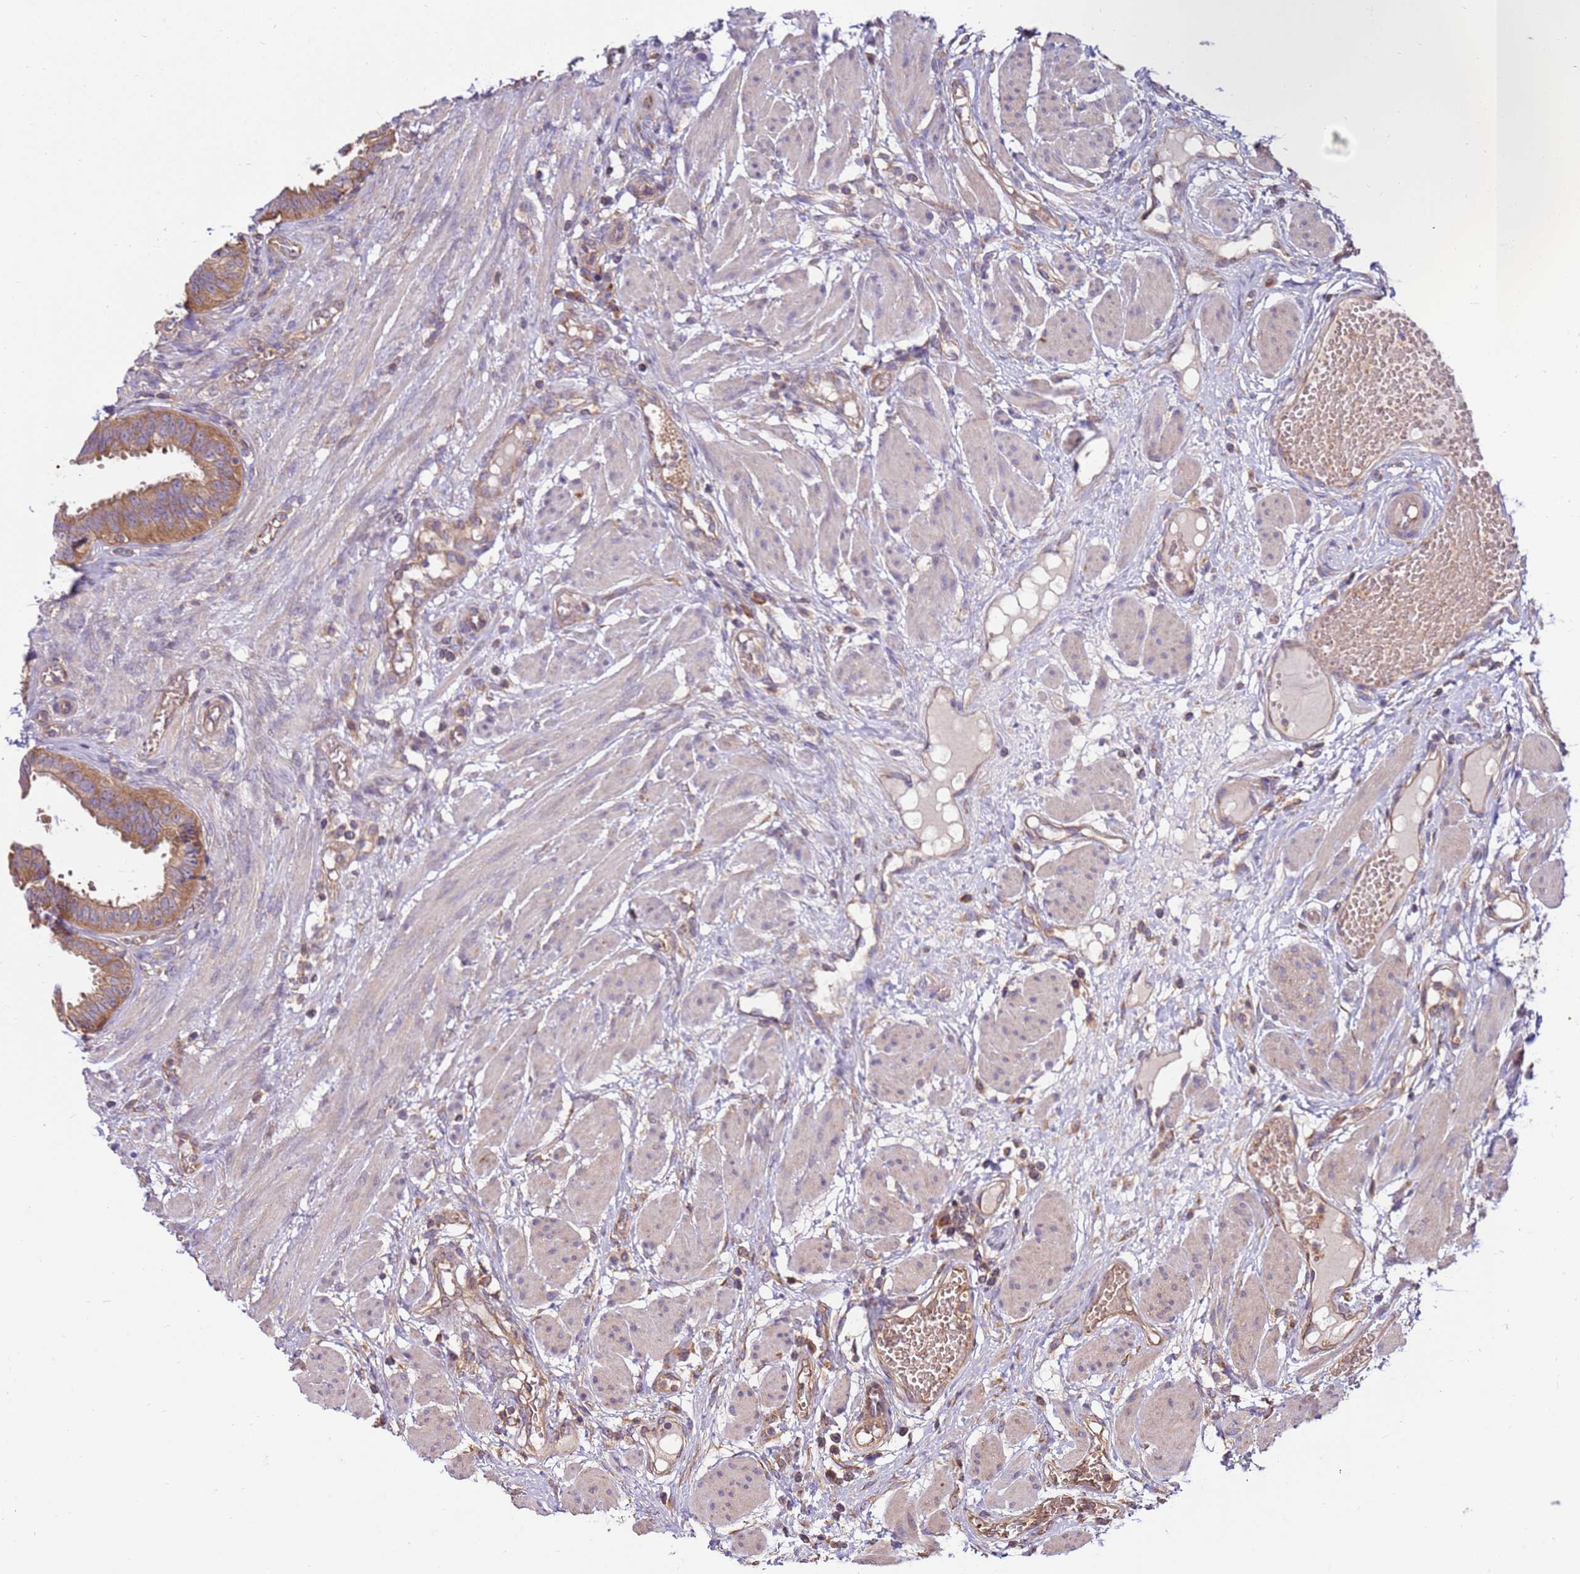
{"staining": {"intensity": "moderate", "quantity": ">75%", "location": "cytoplasmic/membranous"}, "tissue": "fallopian tube", "cell_type": "Glandular cells", "image_type": "normal", "snomed": [{"axis": "morphology", "description": "Normal tissue, NOS"}, {"axis": "topography", "description": "Fallopian tube"}], "caption": "DAB immunohistochemical staining of benign fallopian tube displays moderate cytoplasmic/membranous protein expression in approximately >75% of glandular cells.", "gene": "SLC44A5", "patient": {"sex": "female", "age": 37}}